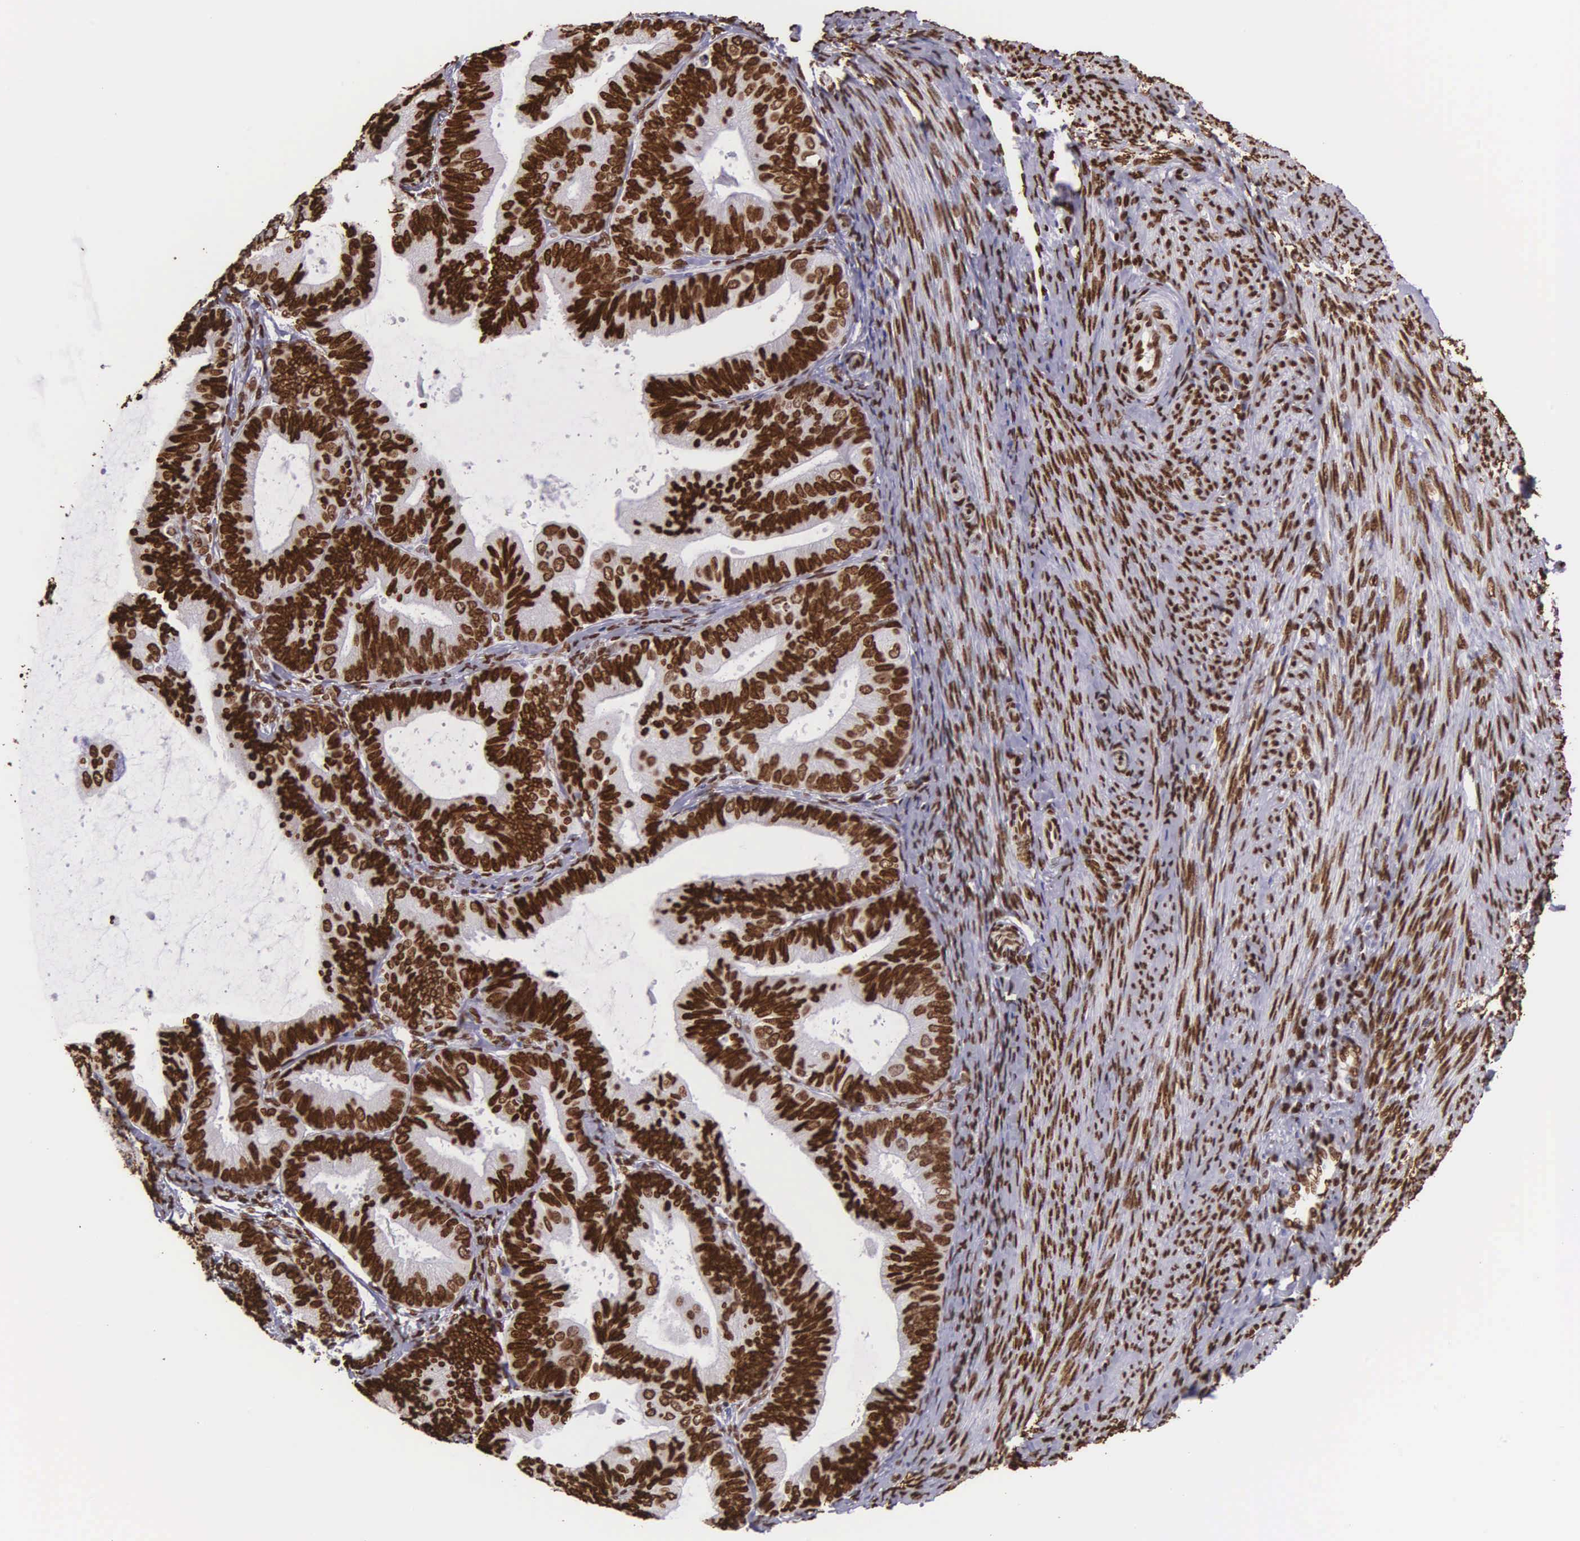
{"staining": {"intensity": "strong", "quantity": ">75%", "location": "nuclear"}, "tissue": "endometrial cancer", "cell_type": "Tumor cells", "image_type": "cancer", "snomed": [{"axis": "morphology", "description": "Adenocarcinoma, NOS"}, {"axis": "topography", "description": "Endometrium"}], "caption": "IHC image of neoplastic tissue: endometrial adenocarcinoma stained using immunohistochemistry (IHC) shows high levels of strong protein expression localized specifically in the nuclear of tumor cells, appearing as a nuclear brown color.", "gene": "H1-0", "patient": {"sex": "female", "age": 63}}